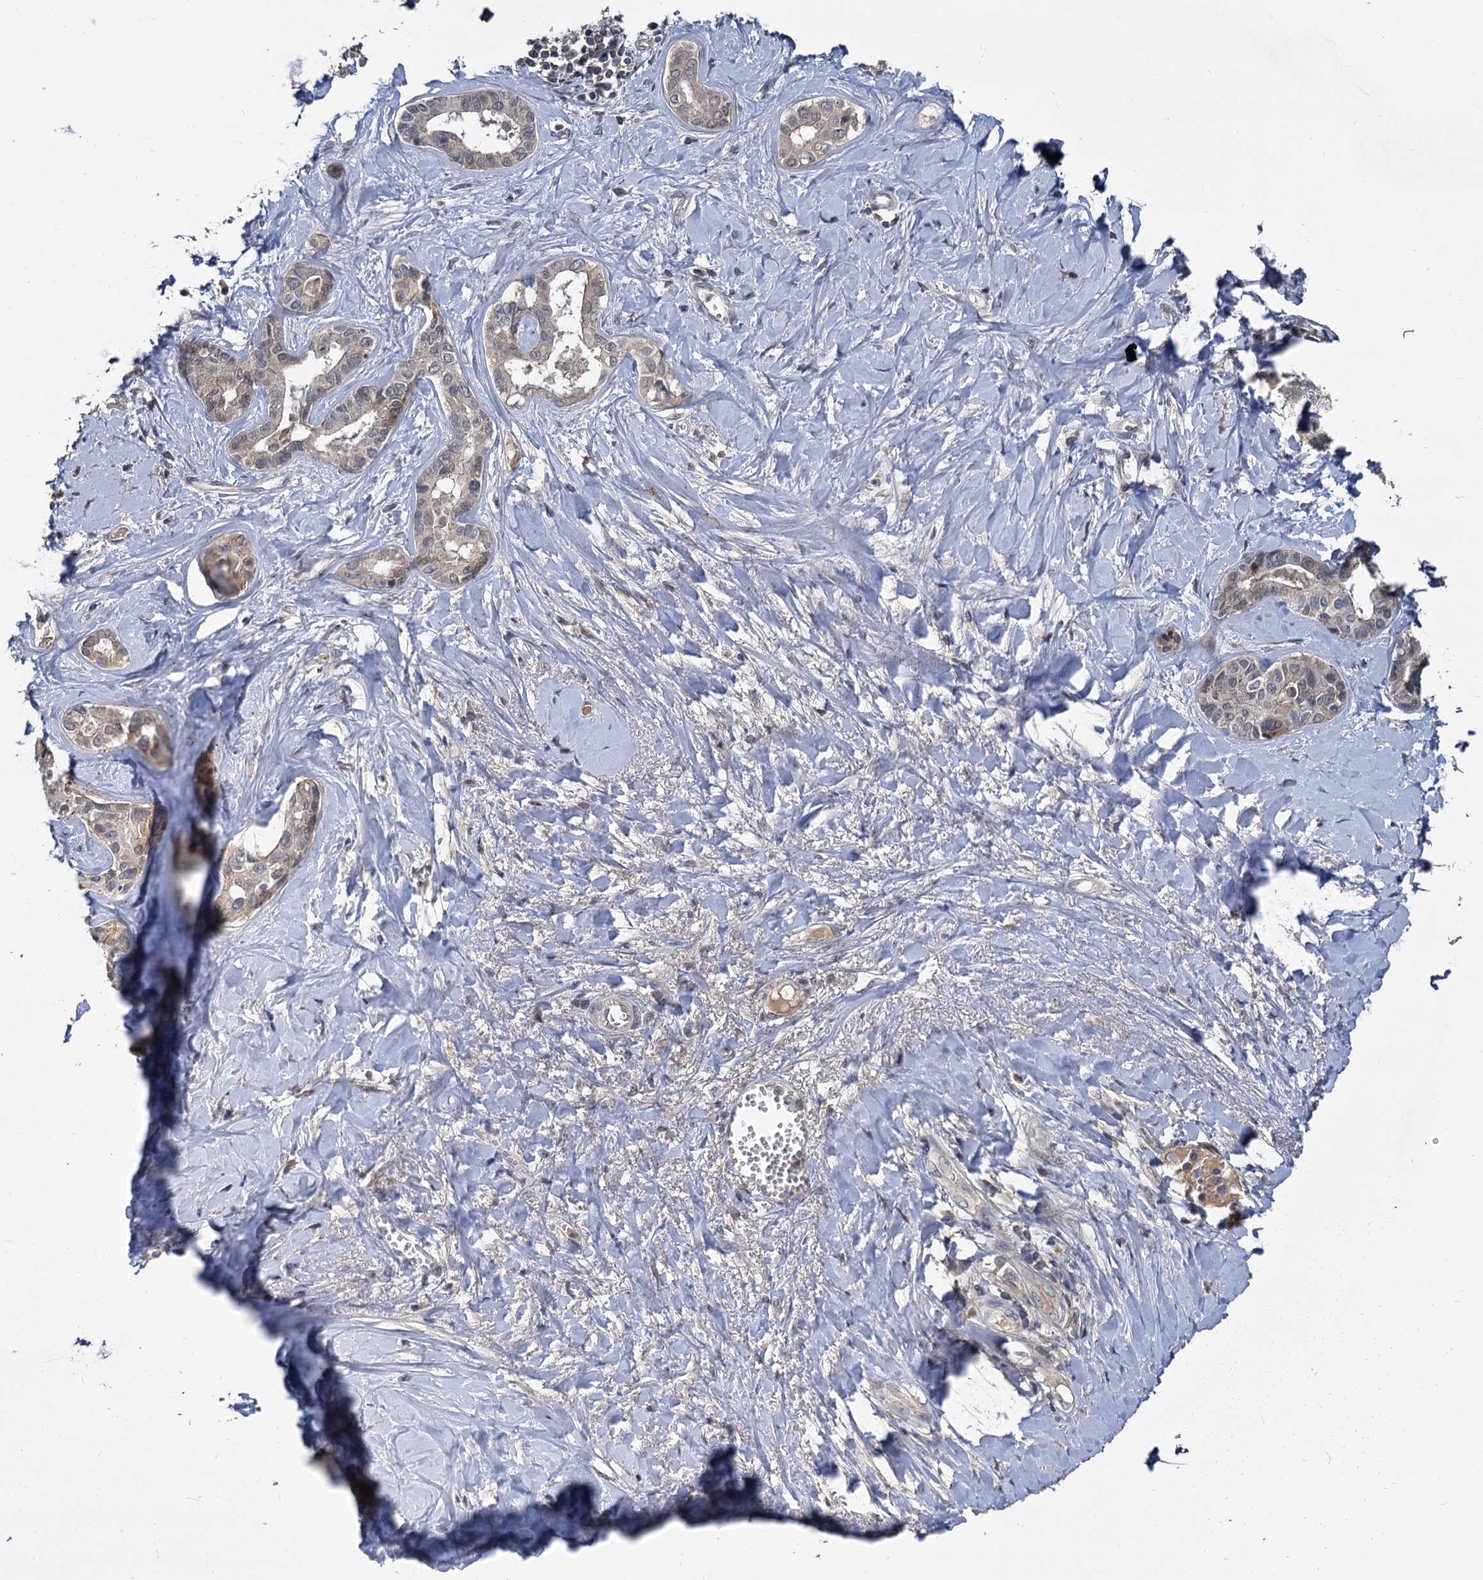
{"staining": {"intensity": "weak", "quantity": "<25%", "location": "cytoplasmic/membranous,nuclear"}, "tissue": "liver cancer", "cell_type": "Tumor cells", "image_type": "cancer", "snomed": [{"axis": "morphology", "description": "Cholangiocarcinoma"}, {"axis": "topography", "description": "Liver"}], "caption": "This is a image of immunohistochemistry (IHC) staining of liver cancer (cholangiocarcinoma), which shows no staining in tumor cells.", "gene": "TMEM39A", "patient": {"sex": "female", "age": 77}}